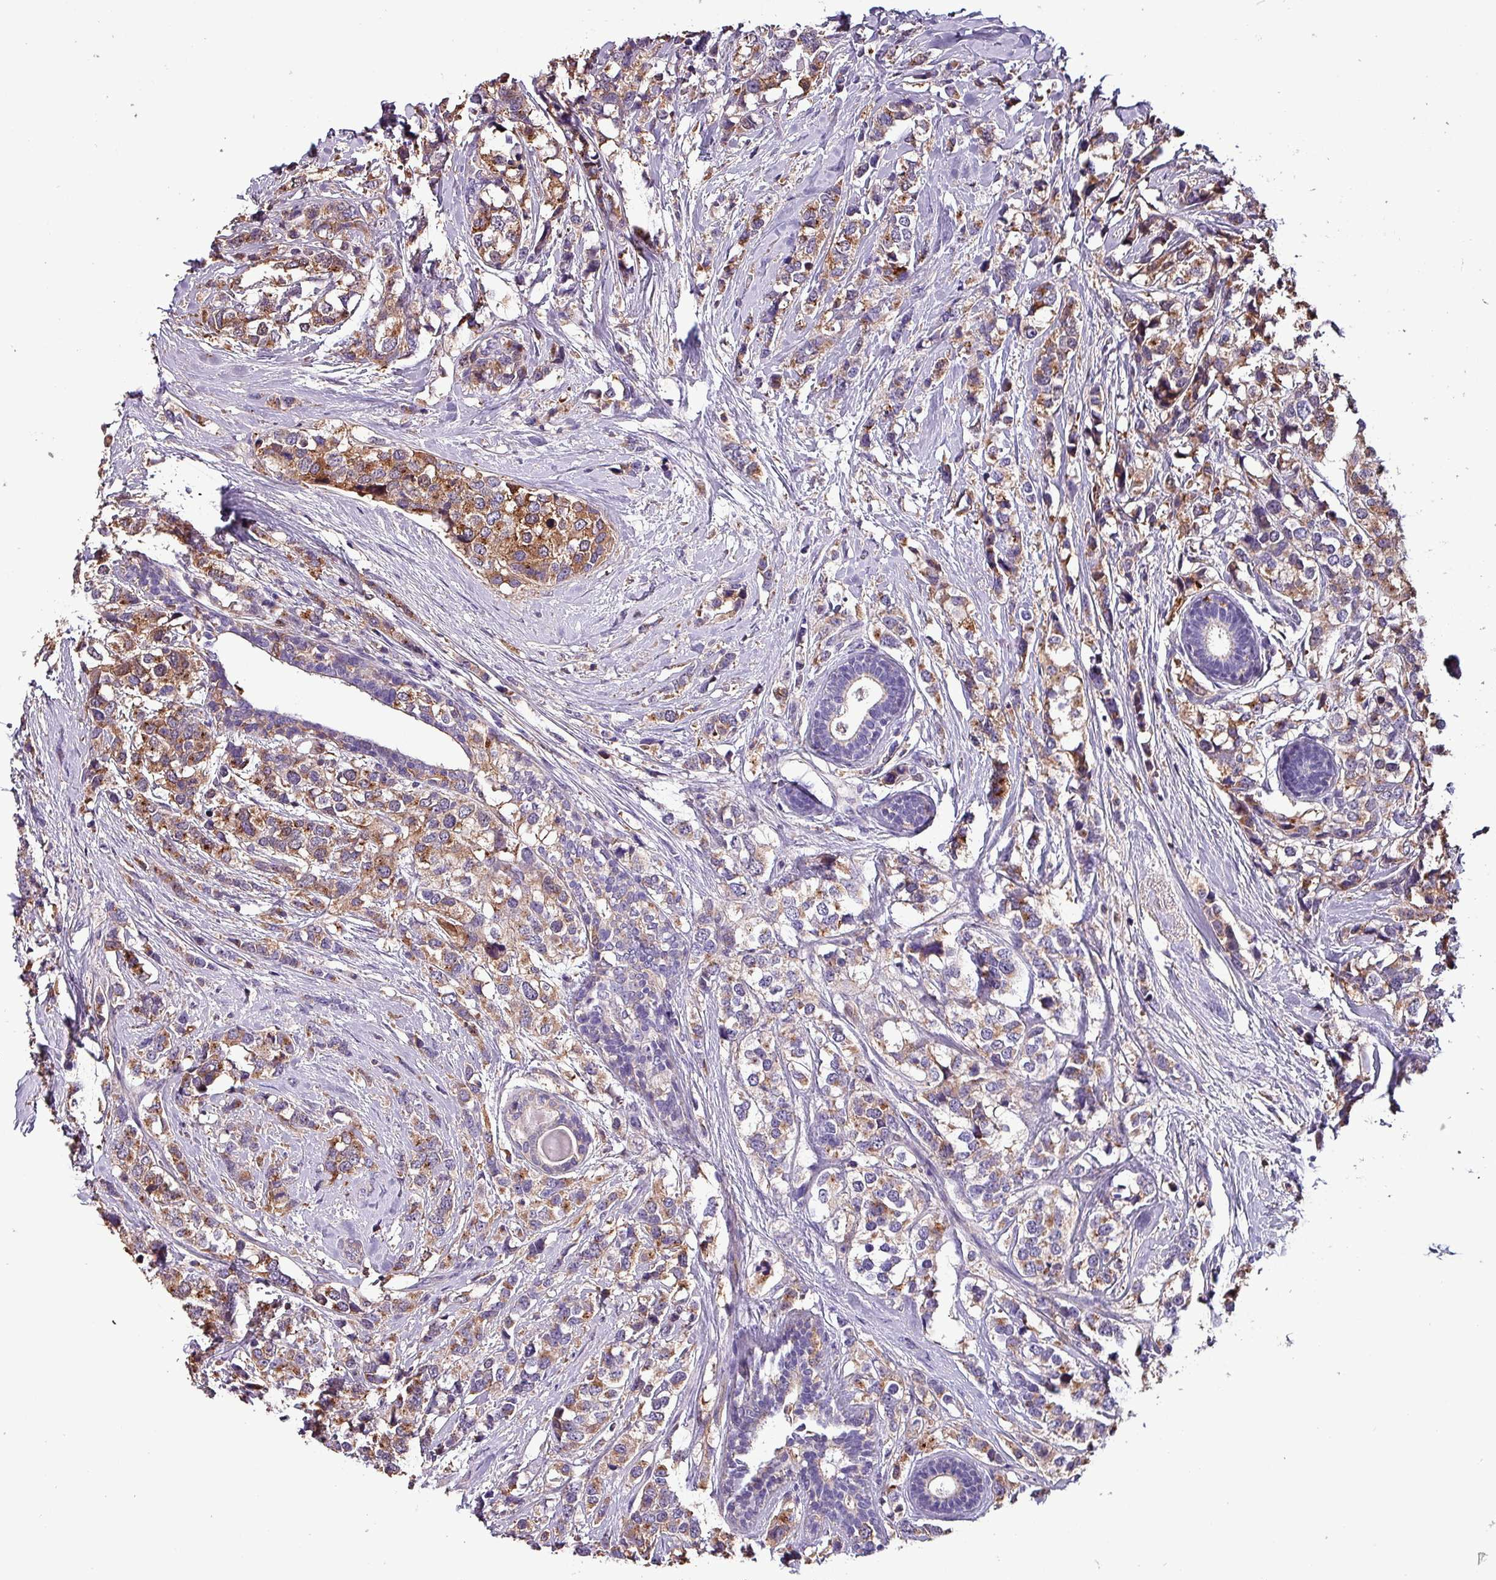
{"staining": {"intensity": "moderate", "quantity": "25%-75%", "location": "cytoplasmic/membranous"}, "tissue": "breast cancer", "cell_type": "Tumor cells", "image_type": "cancer", "snomed": [{"axis": "morphology", "description": "Lobular carcinoma"}, {"axis": "topography", "description": "Breast"}], "caption": "About 25%-75% of tumor cells in breast cancer (lobular carcinoma) reveal moderate cytoplasmic/membranous protein staining as visualized by brown immunohistochemical staining.", "gene": "SCIN", "patient": {"sex": "female", "age": 59}}